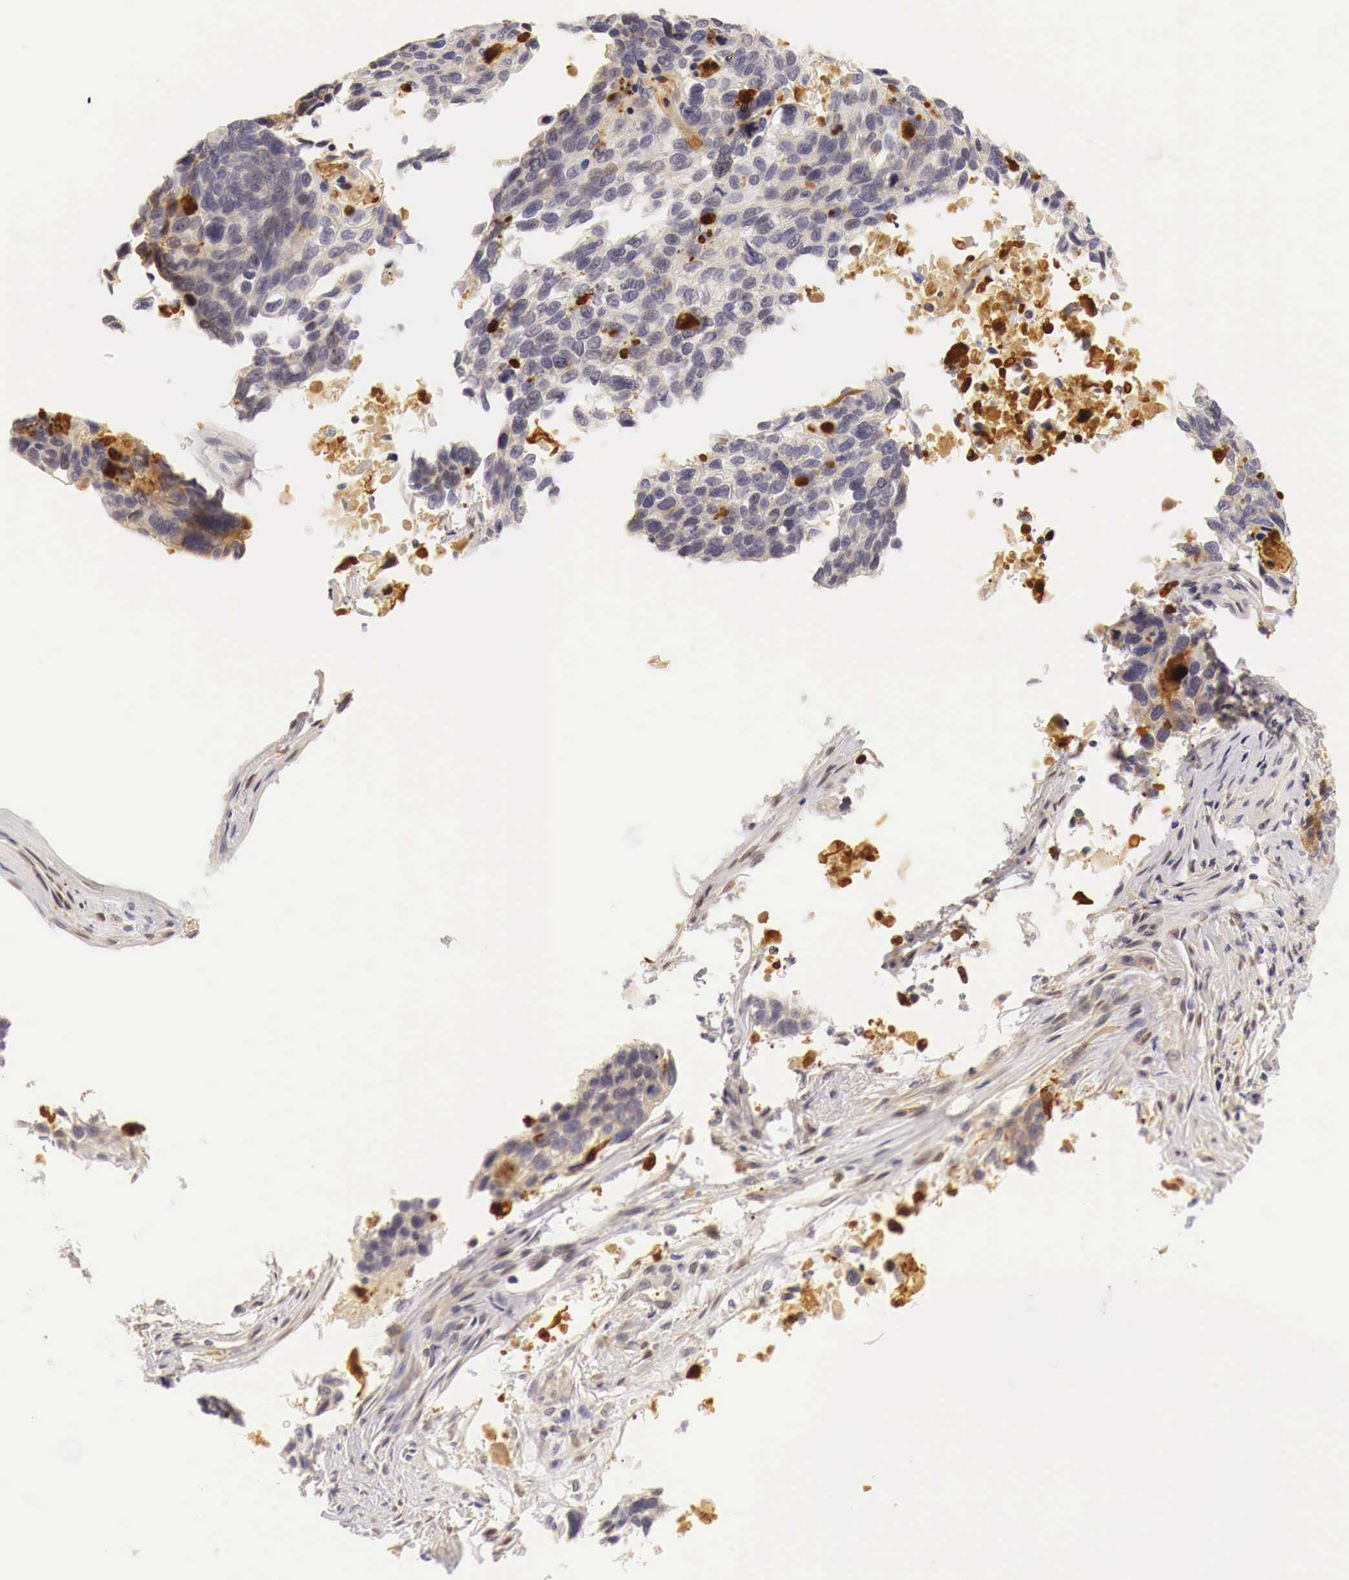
{"staining": {"intensity": "strong", "quantity": "<25%", "location": "nuclear"}, "tissue": "lung cancer", "cell_type": "Tumor cells", "image_type": "cancer", "snomed": [{"axis": "morphology", "description": "Squamous cell carcinoma, NOS"}, {"axis": "topography", "description": "Lymph node"}, {"axis": "topography", "description": "Lung"}], "caption": "A histopathology image of lung cancer (squamous cell carcinoma) stained for a protein displays strong nuclear brown staining in tumor cells. The staining is performed using DAB (3,3'-diaminobenzidine) brown chromogen to label protein expression. The nuclei are counter-stained blue using hematoxylin.", "gene": "CASP3", "patient": {"sex": "male", "age": 74}}